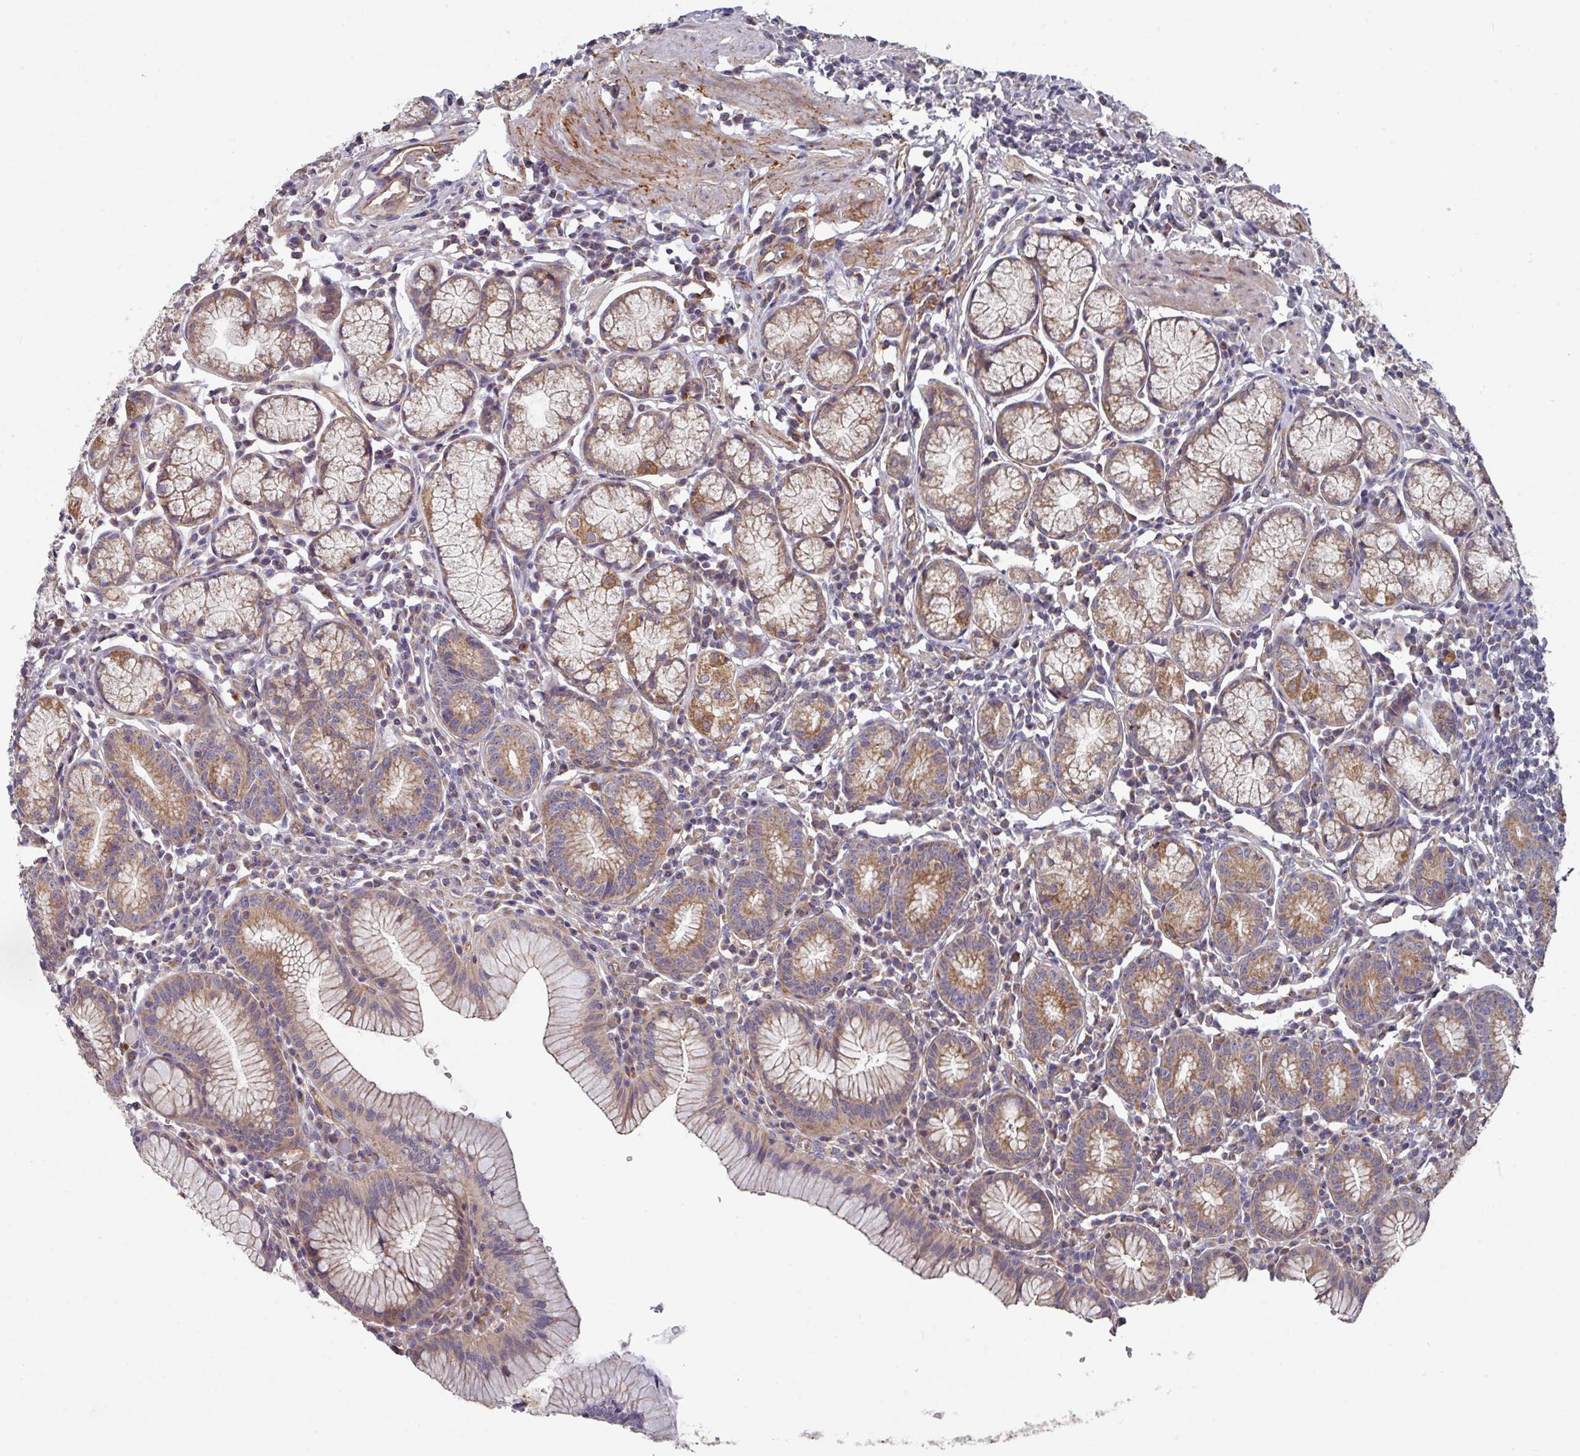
{"staining": {"intensity": "moderate", "quantity": ">75%", "location": "cytoplasmic/membranous"}, "tissue": "stomach", "cell_type": "Glandular cells", "image_type": "normal", "snomed": [{"axis": "morphology", "description": "Normal tissue, NOS"}, {"axis": "topography", "description": "Stomach"}], "caption": "Glandular cells demonstrate moderate cytoplasmic/membranous staining in approximately >75% of cells in unremarkable stomach. The protein is shown in brown color, while the nuclei are stained blue.", "gene": "DCAF12L1", "patient": {"sex": "male", "age": 55}}